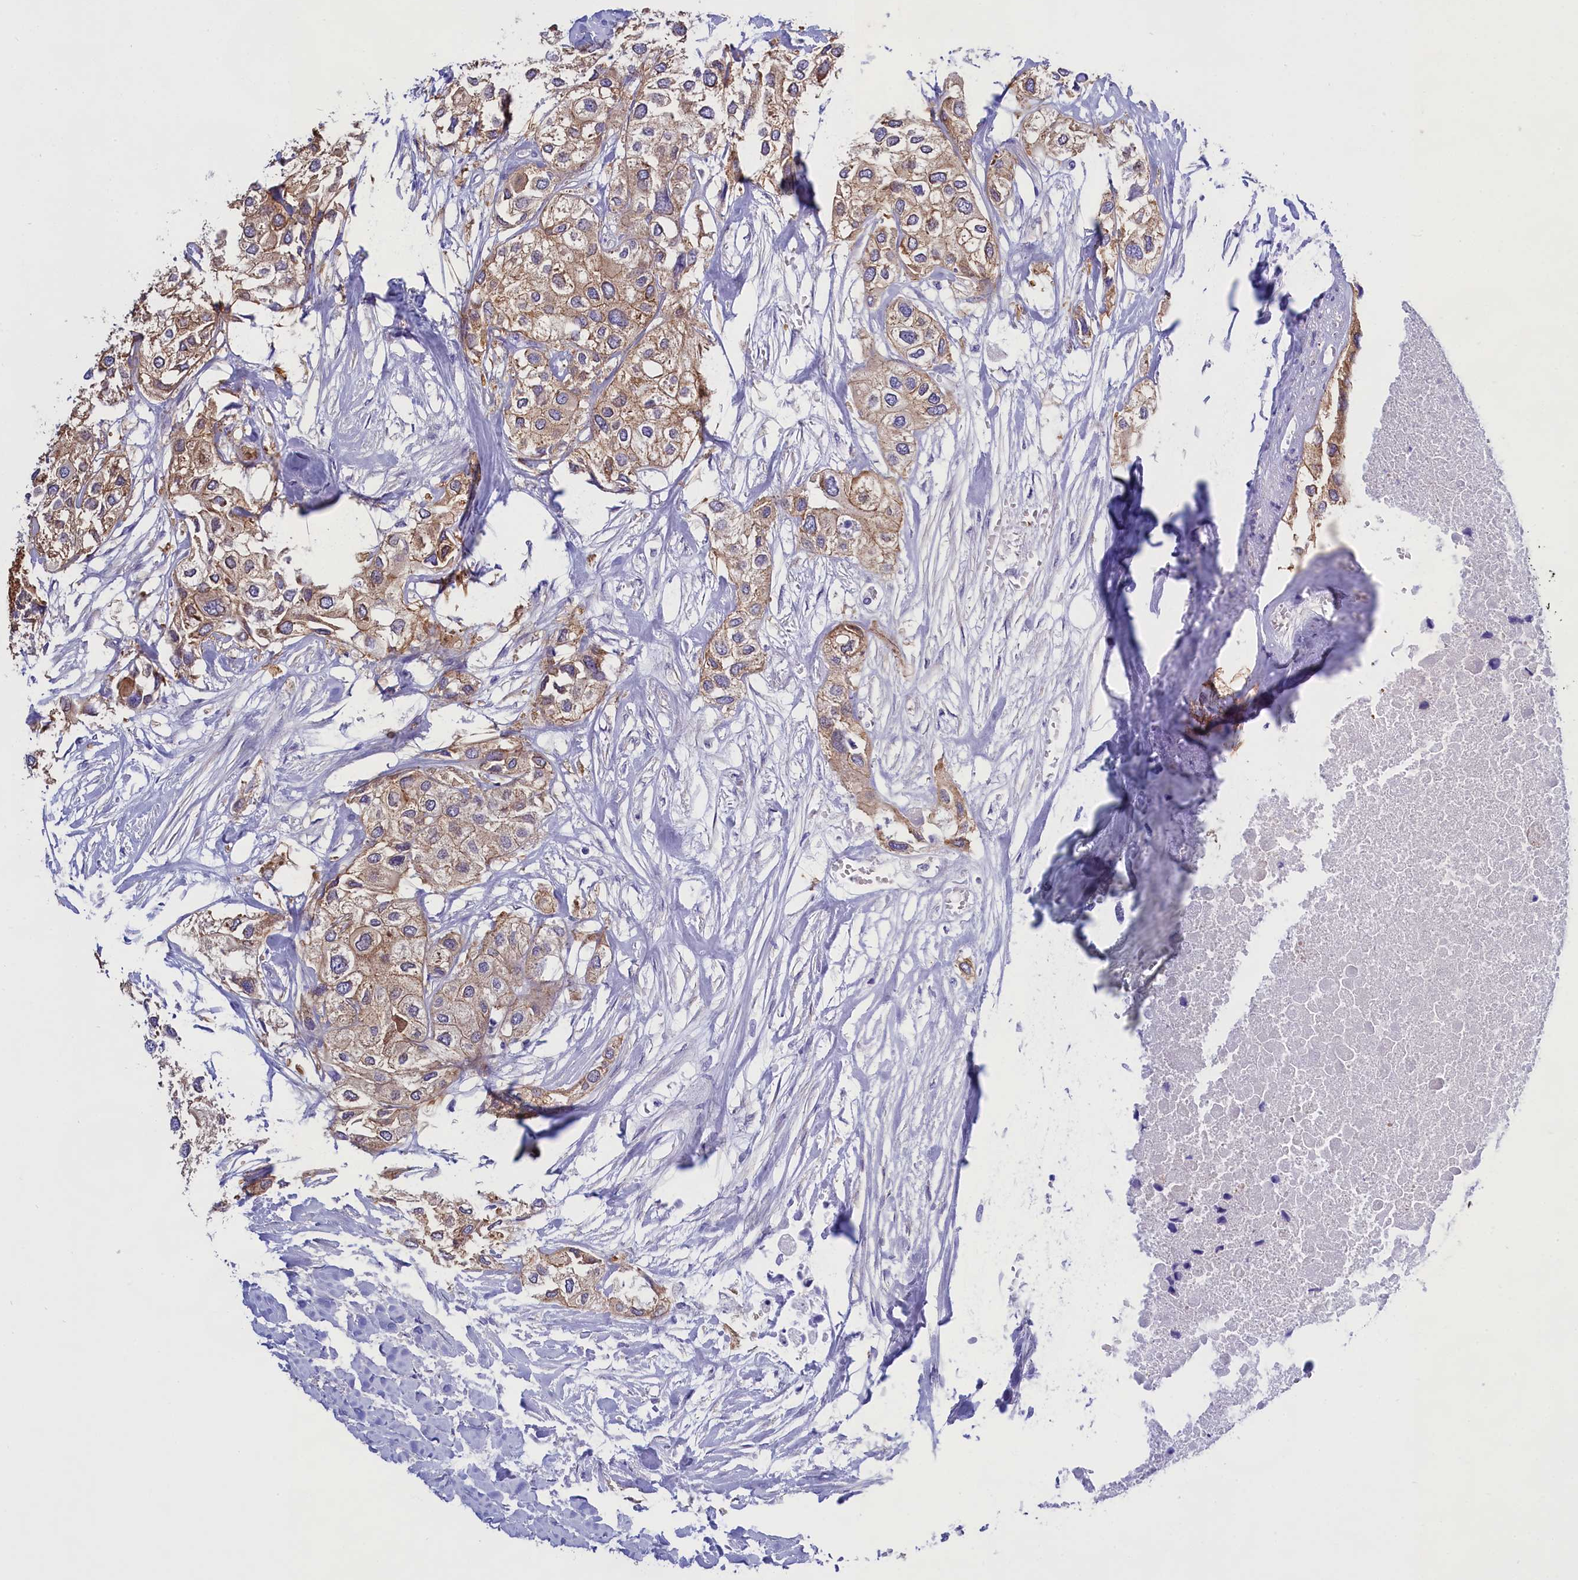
{"staining": {"intensity": "moderate", "quantity": ">75%", "location": "cytoplasmic/membranous"}, "tissue": "urothelial cancer", "cell_type": "Tumor cells", "image_type": "cancer", "snomed": [{"axis": "morphology", "description": "Urothelial carcinoma, High grade"}, {"axis": "topography", "description": "Urinary bladder"}], "caption": "The micrograph exhibits immunohistochemical staining of urothelial cancer. There is moderate cytoplasmic/membranous staining is appreciated in approximately >75% of tumor cells.", "gene": "PPP1R13L", "patient": {"sex": "male", "age": 64}}